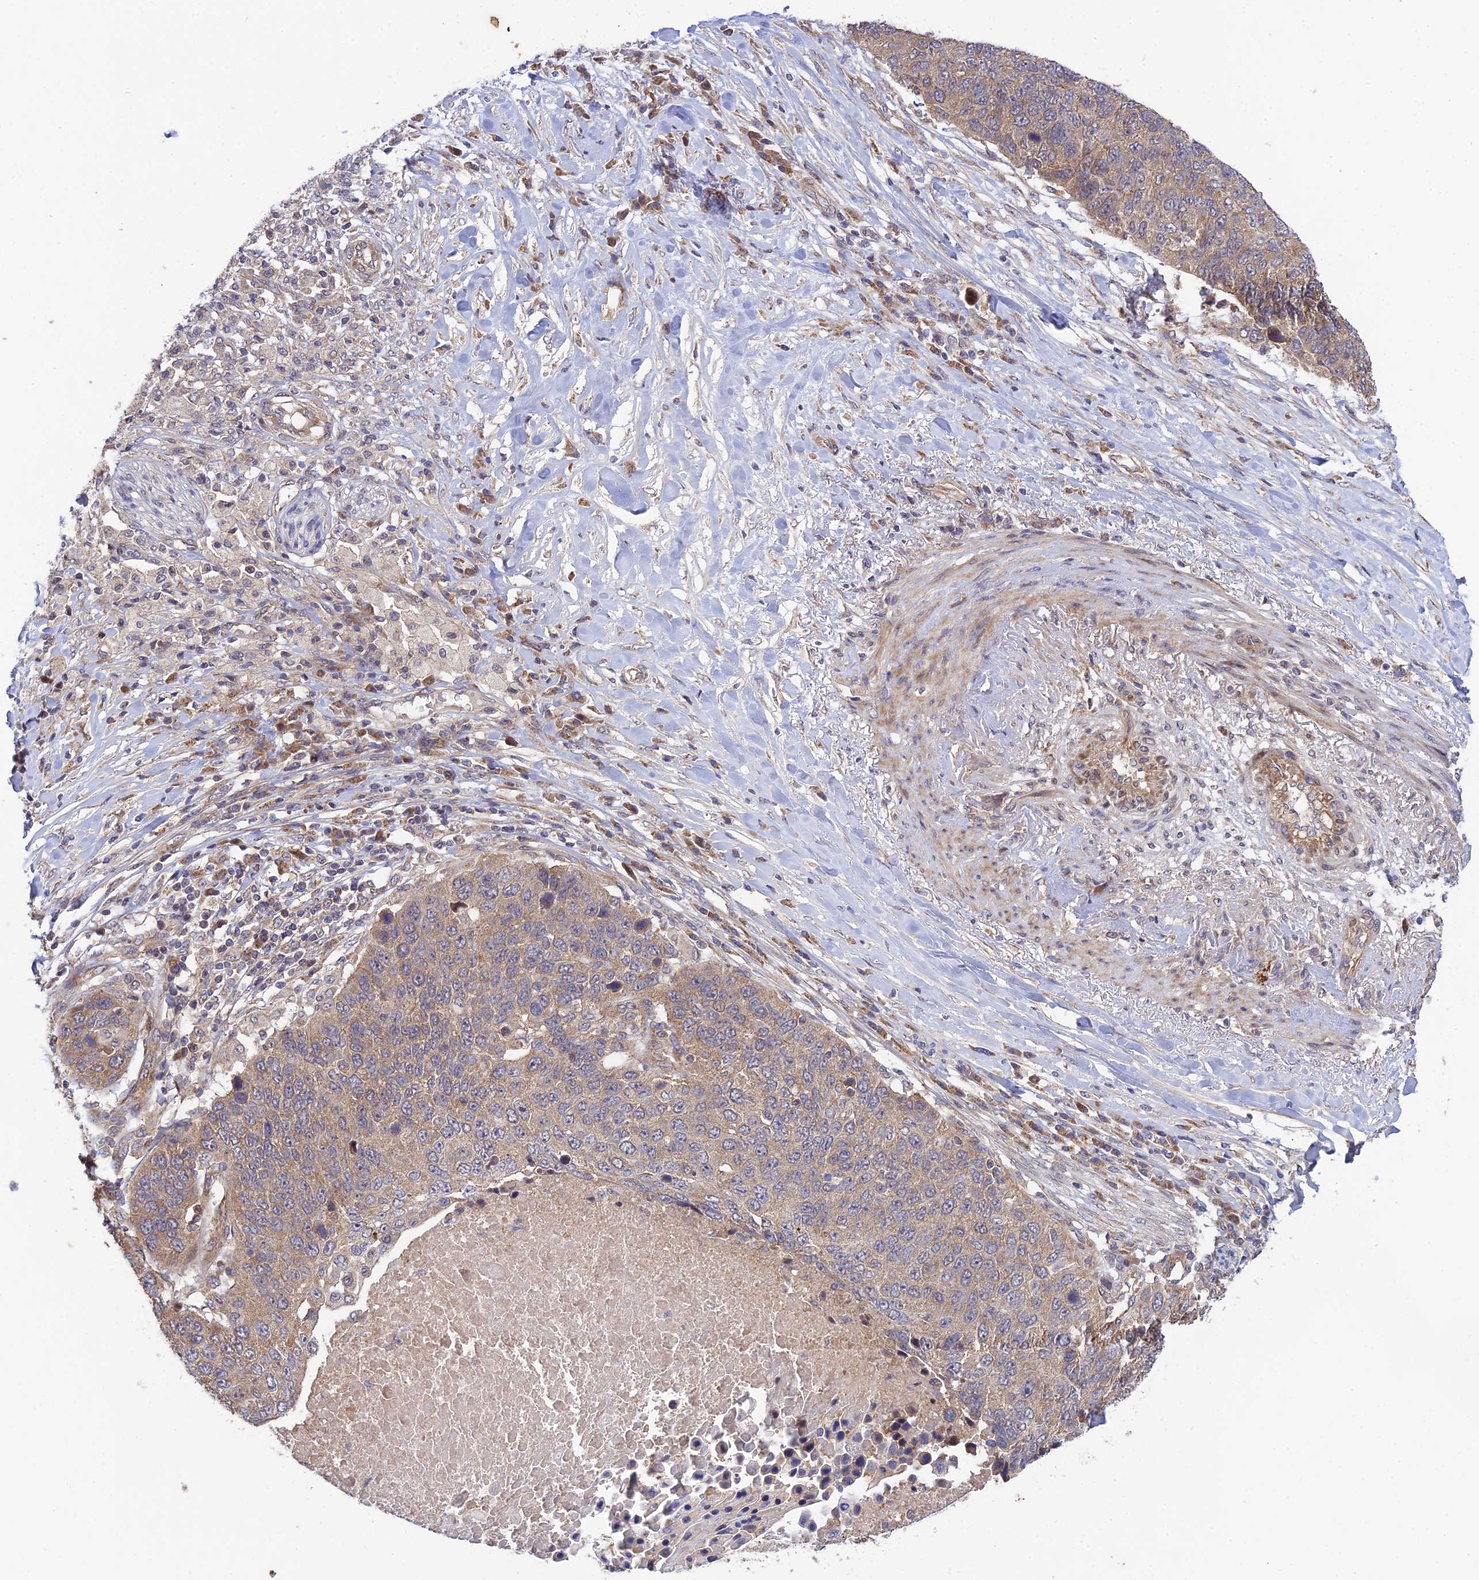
{"staining": {"intensity": "weak", "quantity": ">75%", "location": "cytoplasmic/membranous"}, "tissue": "lung cancer", "cell_type": "Tumor cells", "image_type": "cancer", "snomed": [{"axis": "morphology", "description": "Normal tissue, NOS"}, {"axis": "morphology", "description": "Squamous cell carcinoma, NOS"}, {"axis": "topography", "description": "Lymph node"}, {"axis": "topography", "description": "Lung"}], "caption": "An immunohistochemistry (IHC) histopathology image of tumor tissue is shown. Protein staining in brown shows weak cytoplasmic/membranous positivity in lung squamous cell carcinoma within tumor cells. The staining was performed using DAB, with brown indicating positive protein expression. Nuclei are stained blue with hematoxylin.", "gene": "PLEKHG2", "patient": {"sex": "male", "age": 66}}